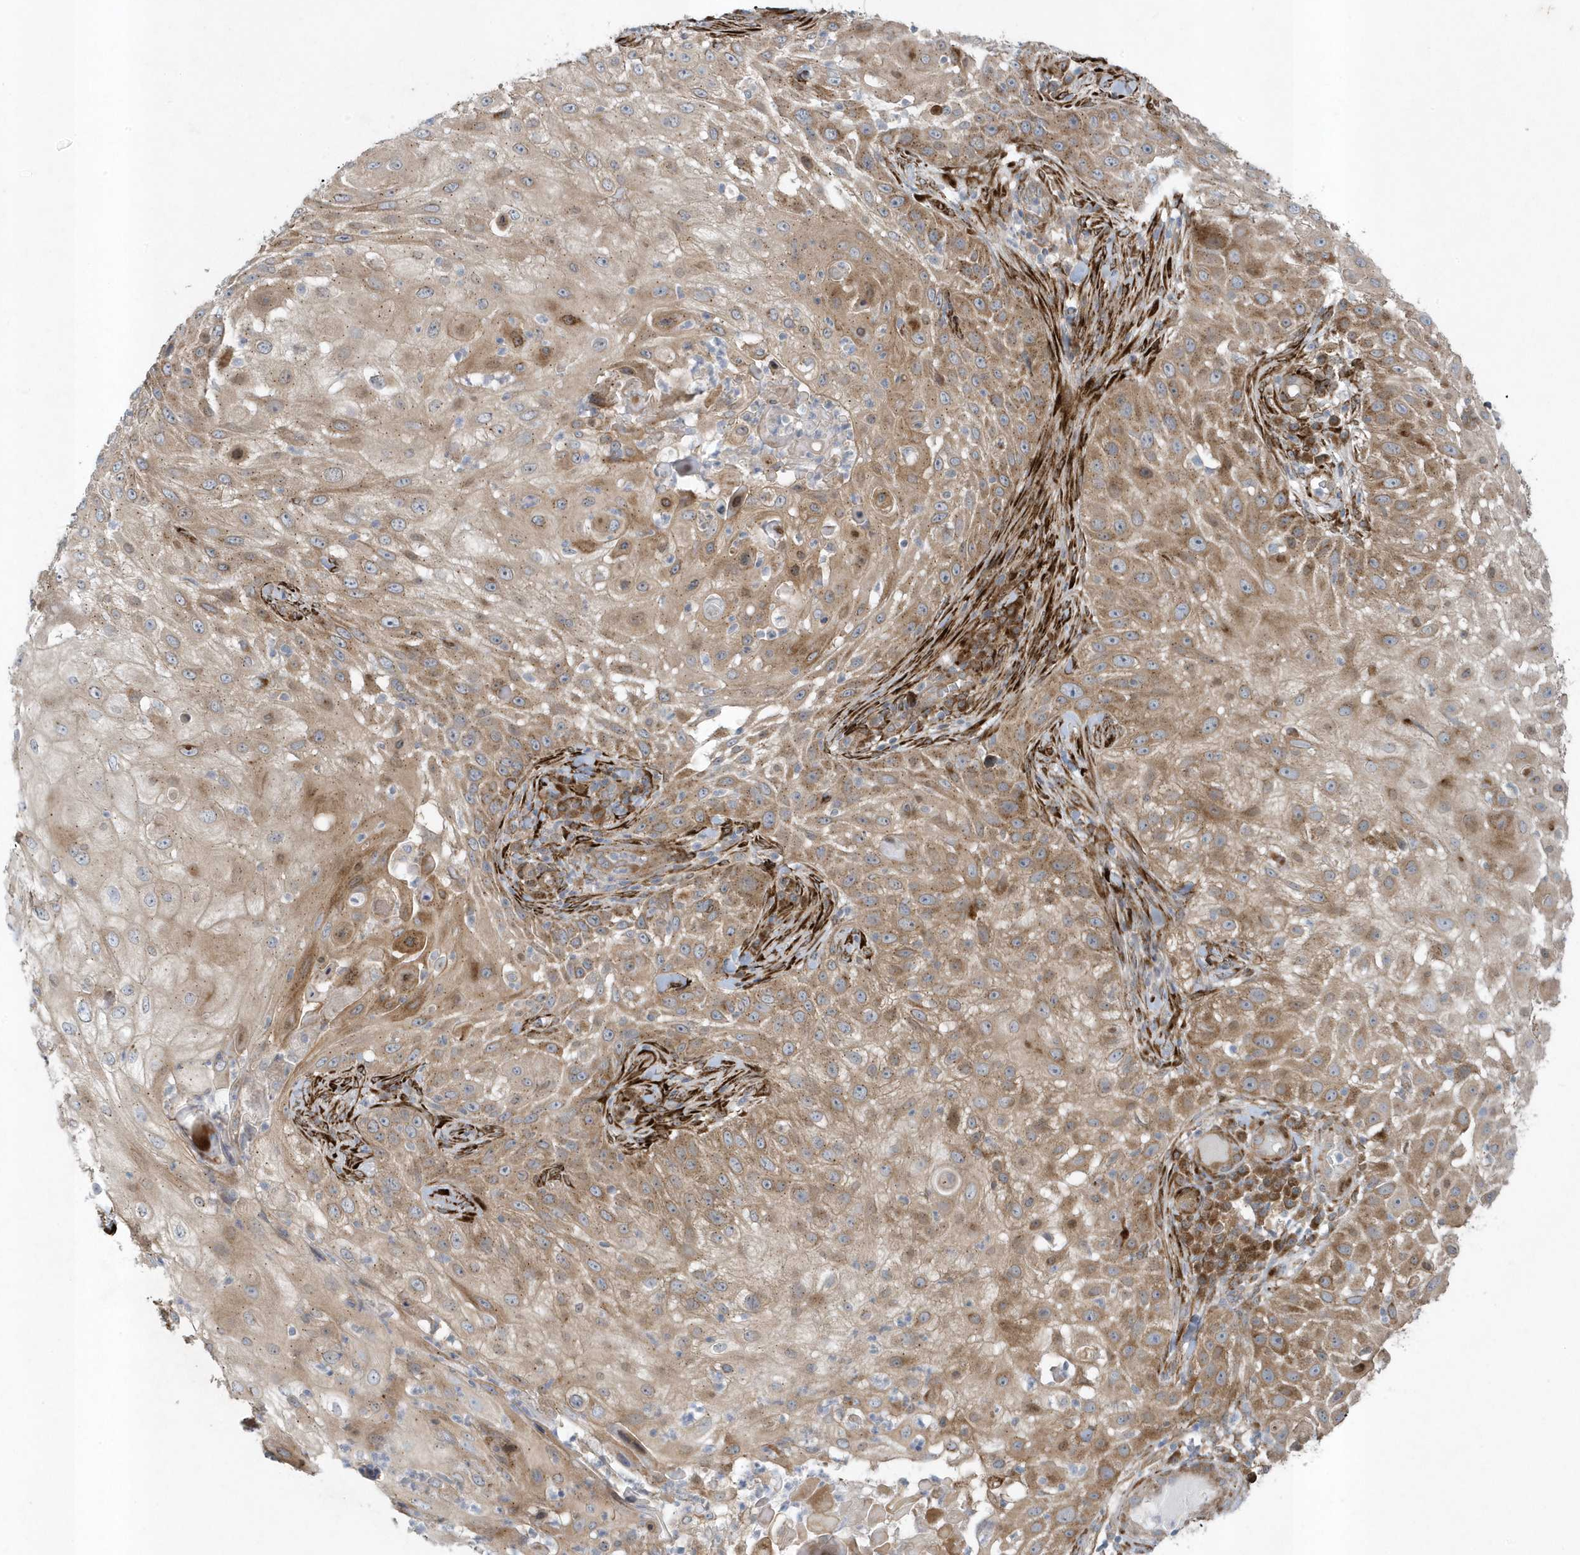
{"staining": {"intensity": "moderate", "quantity": ">75%", "location": "cytoplasmic/membranous"}, "tissue": "skin cancer", "cell_type": "Tumor cells", "image_type": "cancer", "snomed": [{"axis": "morphology", "description": "Squamous cell carcinoma, NOS"}, {"axis": "topography", "description": "Skin"}], "caption": "Protein expression analysis of skin cancer (squamous cell carcinoma) demonstrates moderate cytoplasmic/membranous staining in about >75% of tumor cells. (Brightfield microscopy of DAB IHC at high magnification).", "gene": "FAM98A", "patient": {"sex": "female", "age": 44}}